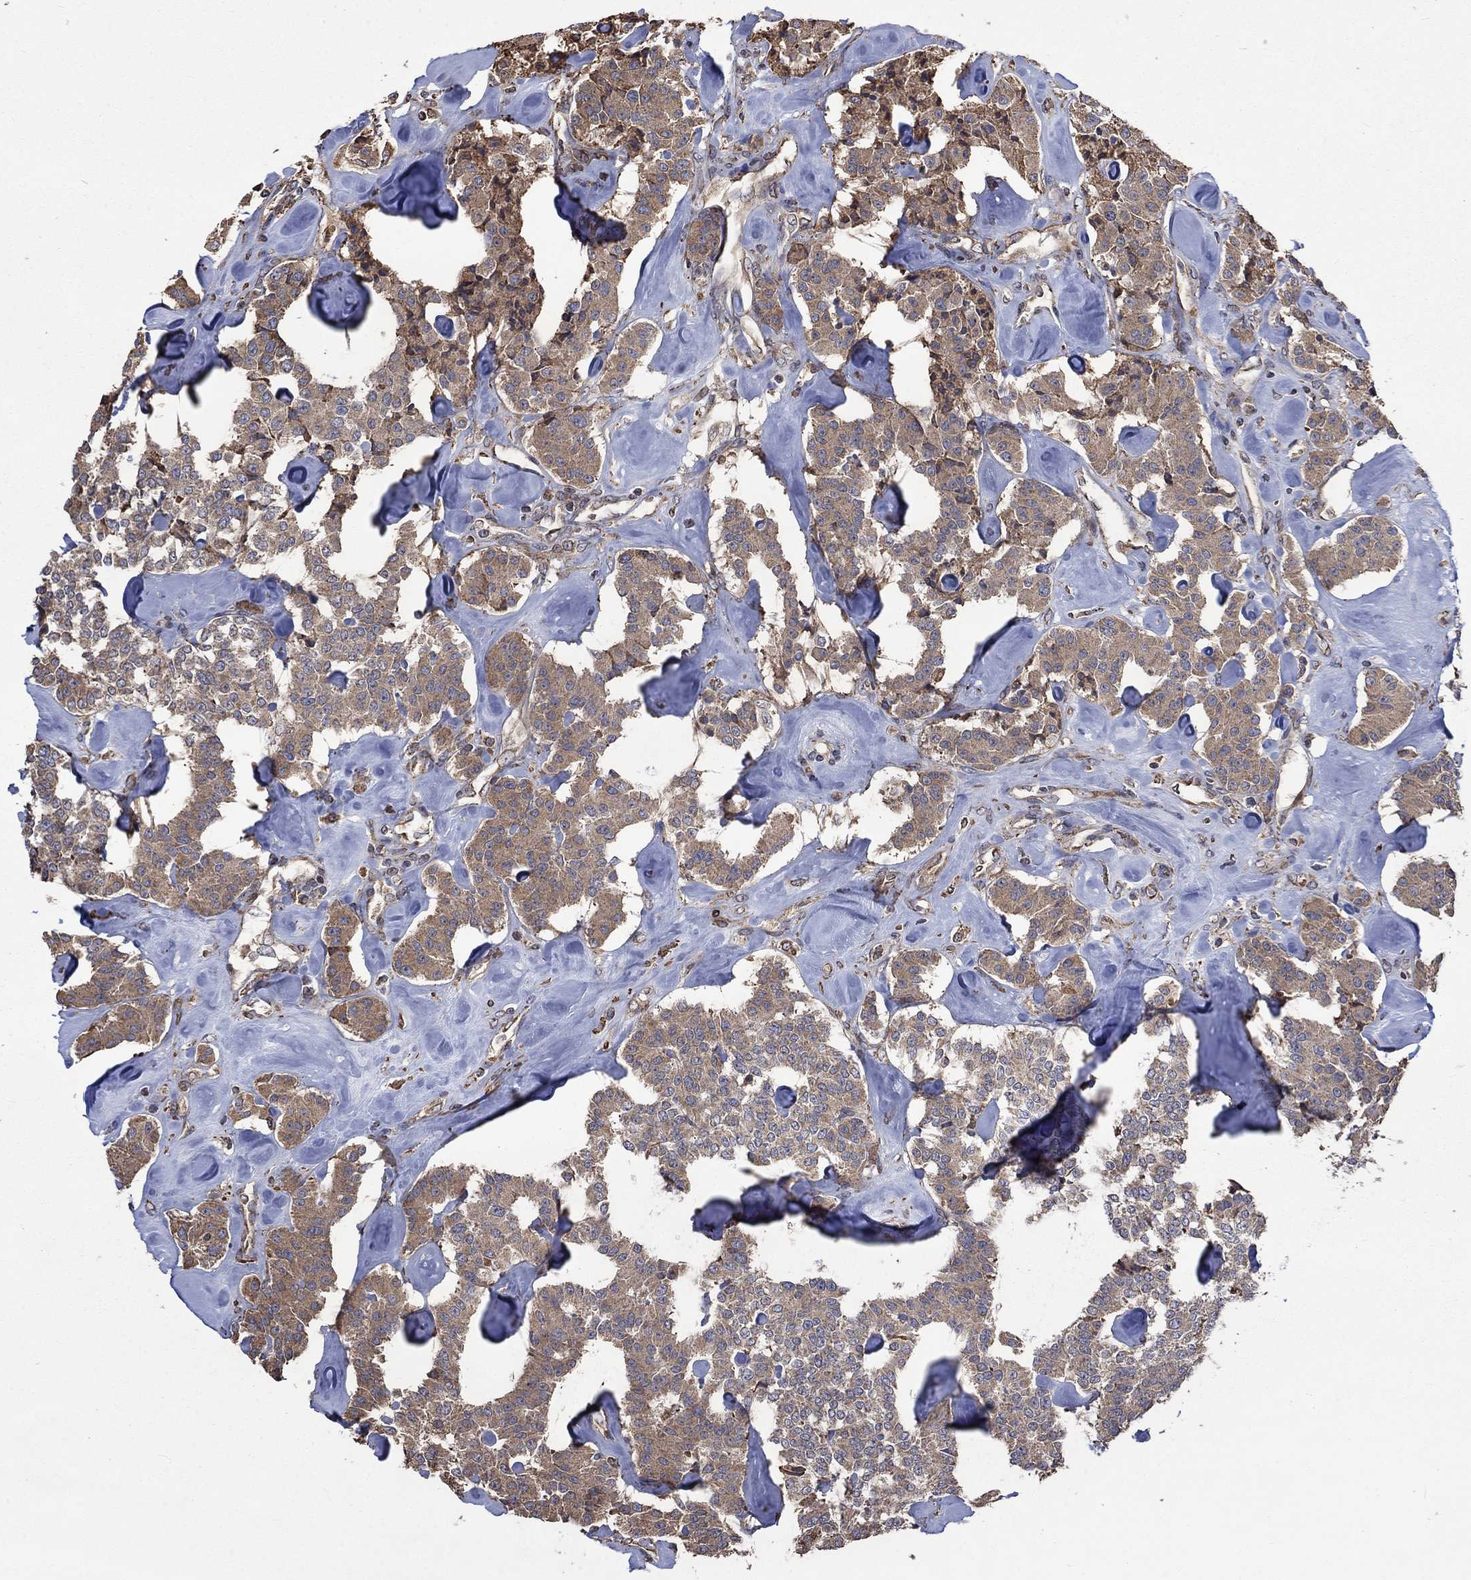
{"staining": {"intensity": "moderate", "quantity": ">75%", "location": "cytoplasmic/membranous"}, "tissue": "carcinoid", "cell_type": "Tumor cells", "image_type": "cancer", "snomed": [{"axis": "morphology", "description": "Carcinoid, malignant, NOS"}, {"axis": "topography", "description": "Pancreas"}], "caption": "Immunohistochemical staining of carcinoid shows moderate cytoplasmic/membranous protein expression in approximately >75% of tumor cells. (DAB IHC, brown staining for protein, blue staining for nuclei).", "gene": "ESRRA", "patient": {"sex": "male", "age": 41}}